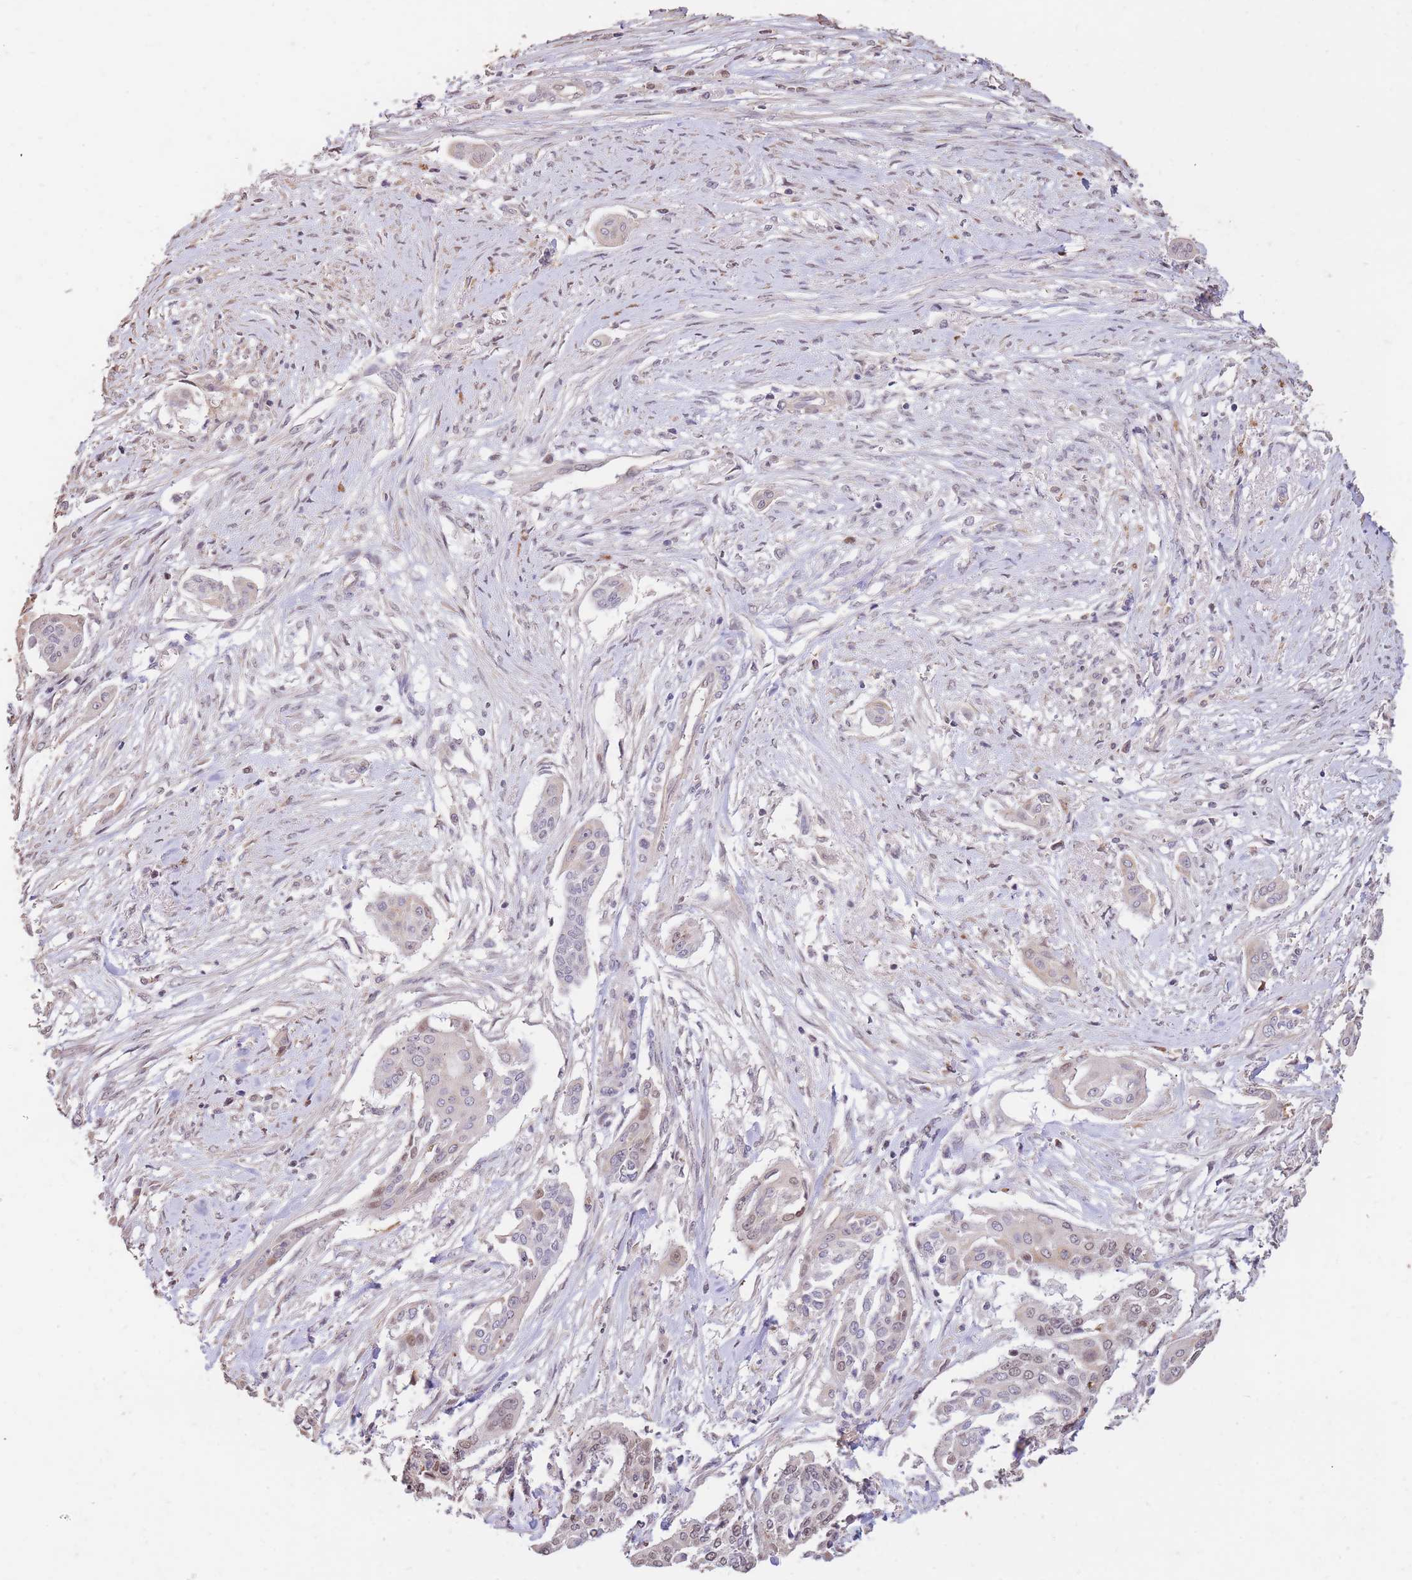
{"staining": {"intensity": "moderate", "quantity": "25%-75%", "location": "nuclear"}, "tissue": "cervical cancer", "cell_type": "Tumor cells", "image_type": "cancer", "snomed": [{"axis": "morphology", "description": "Squamous cell carcinoma, NOS"}, {"axis": "topography", "description": "Cervix"}], "caption": "High-power microscopy captured an immunohistochemistry histopathology image of cervical cancer, revealing moderate nuclear positivity in about 25%-75% of tumor cells.", "gene": "RGS14", "patient": {"sex": "female", "age": 44}}